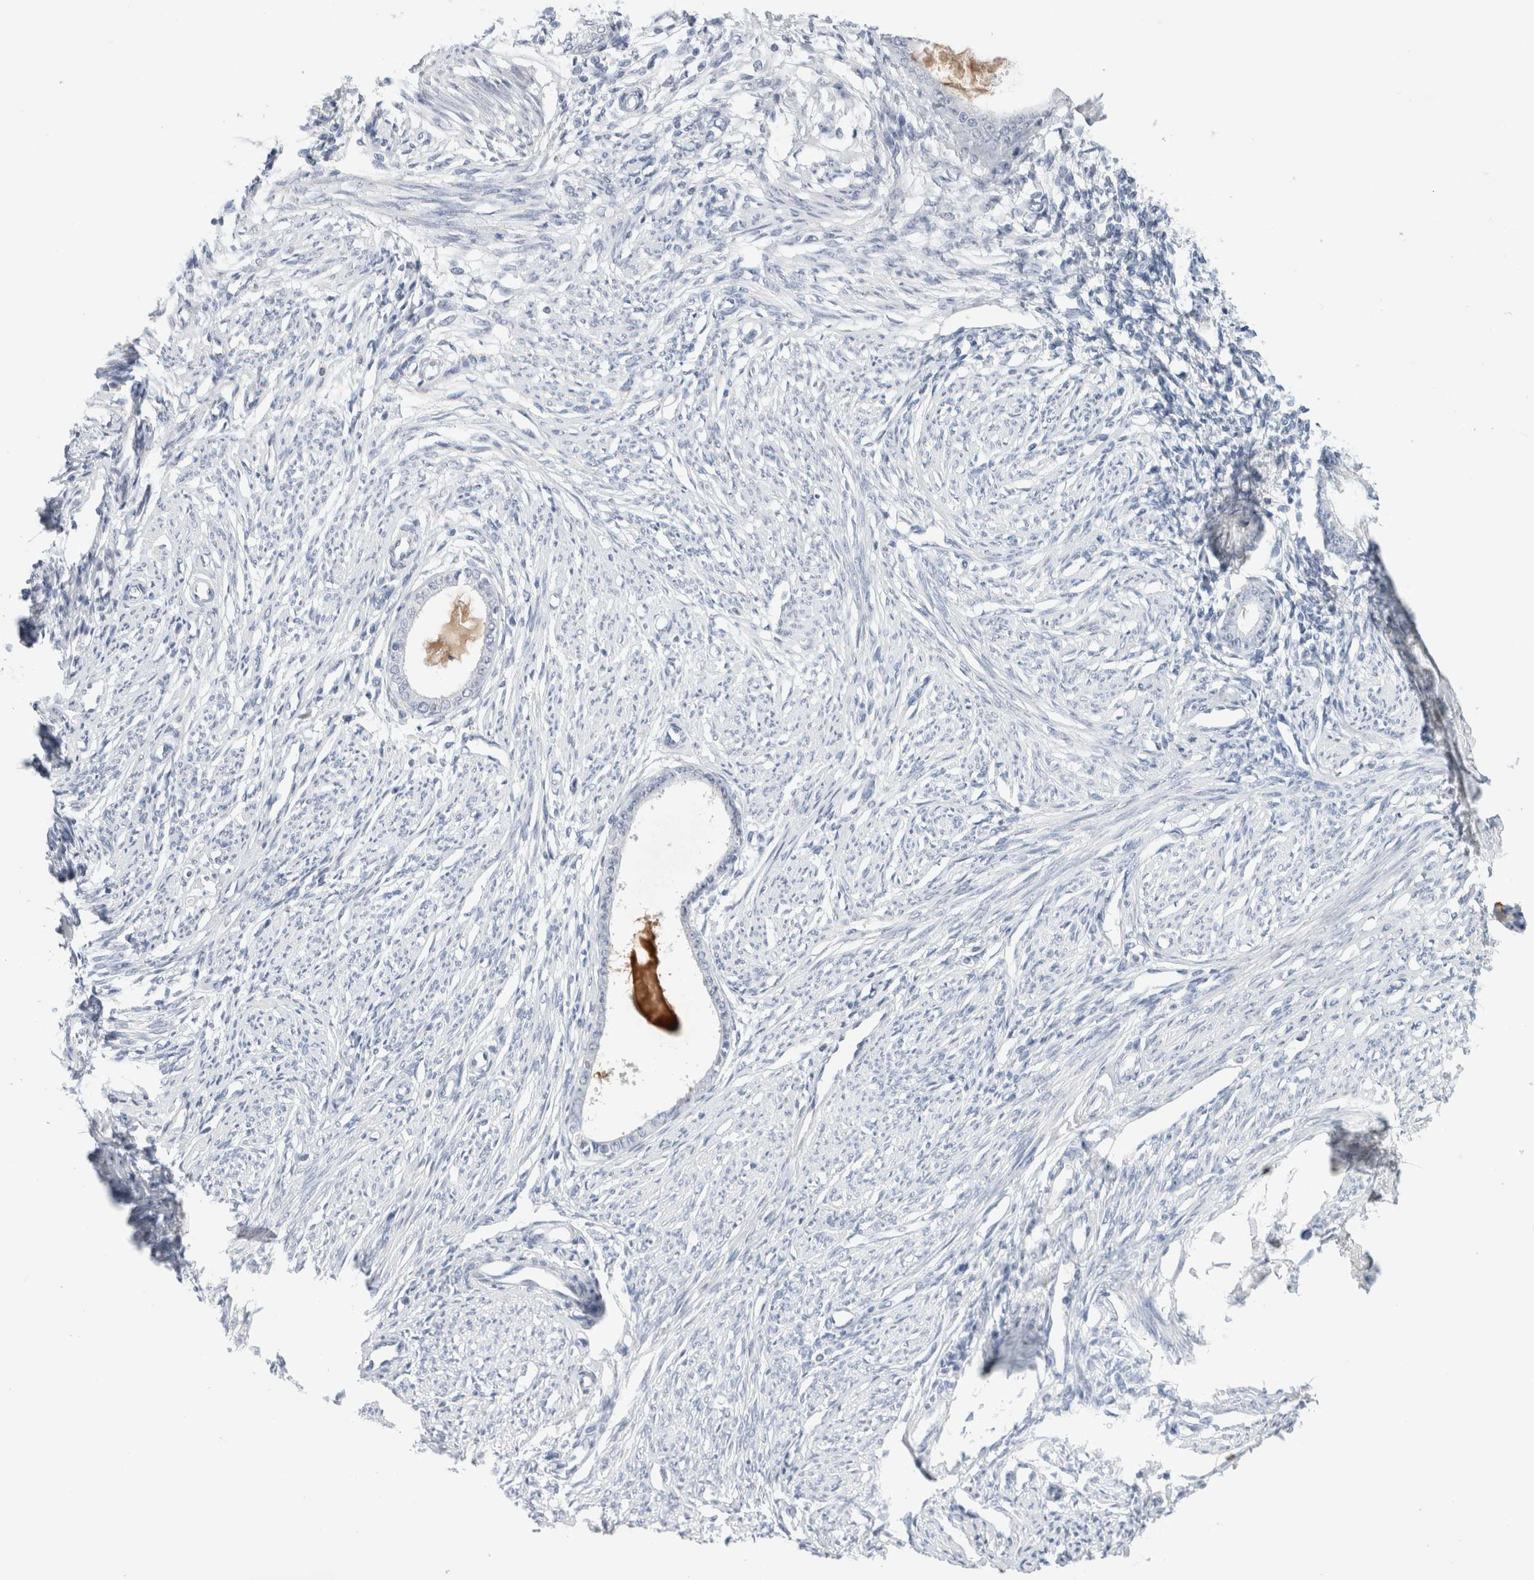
{"staining": {"intensity": "negative", "quantity": "none", "location": "none"}, "tissue": "endometrium", "cell_type": "Cells in endometrial stroma", "image_type": "normal", "snomed": [{"axis": "morphology", "description": "Normal tissue, NOS"}, {"axis": "topography", "description": "Endometrium"}], "caption": "Cells in endometrial stroma show no significant positivity in normal endometrium. (DAB IHC with hematoxylin counter stain).", "gene": "SLC22A12", "patient": {"sex": "female", "age": 56}}